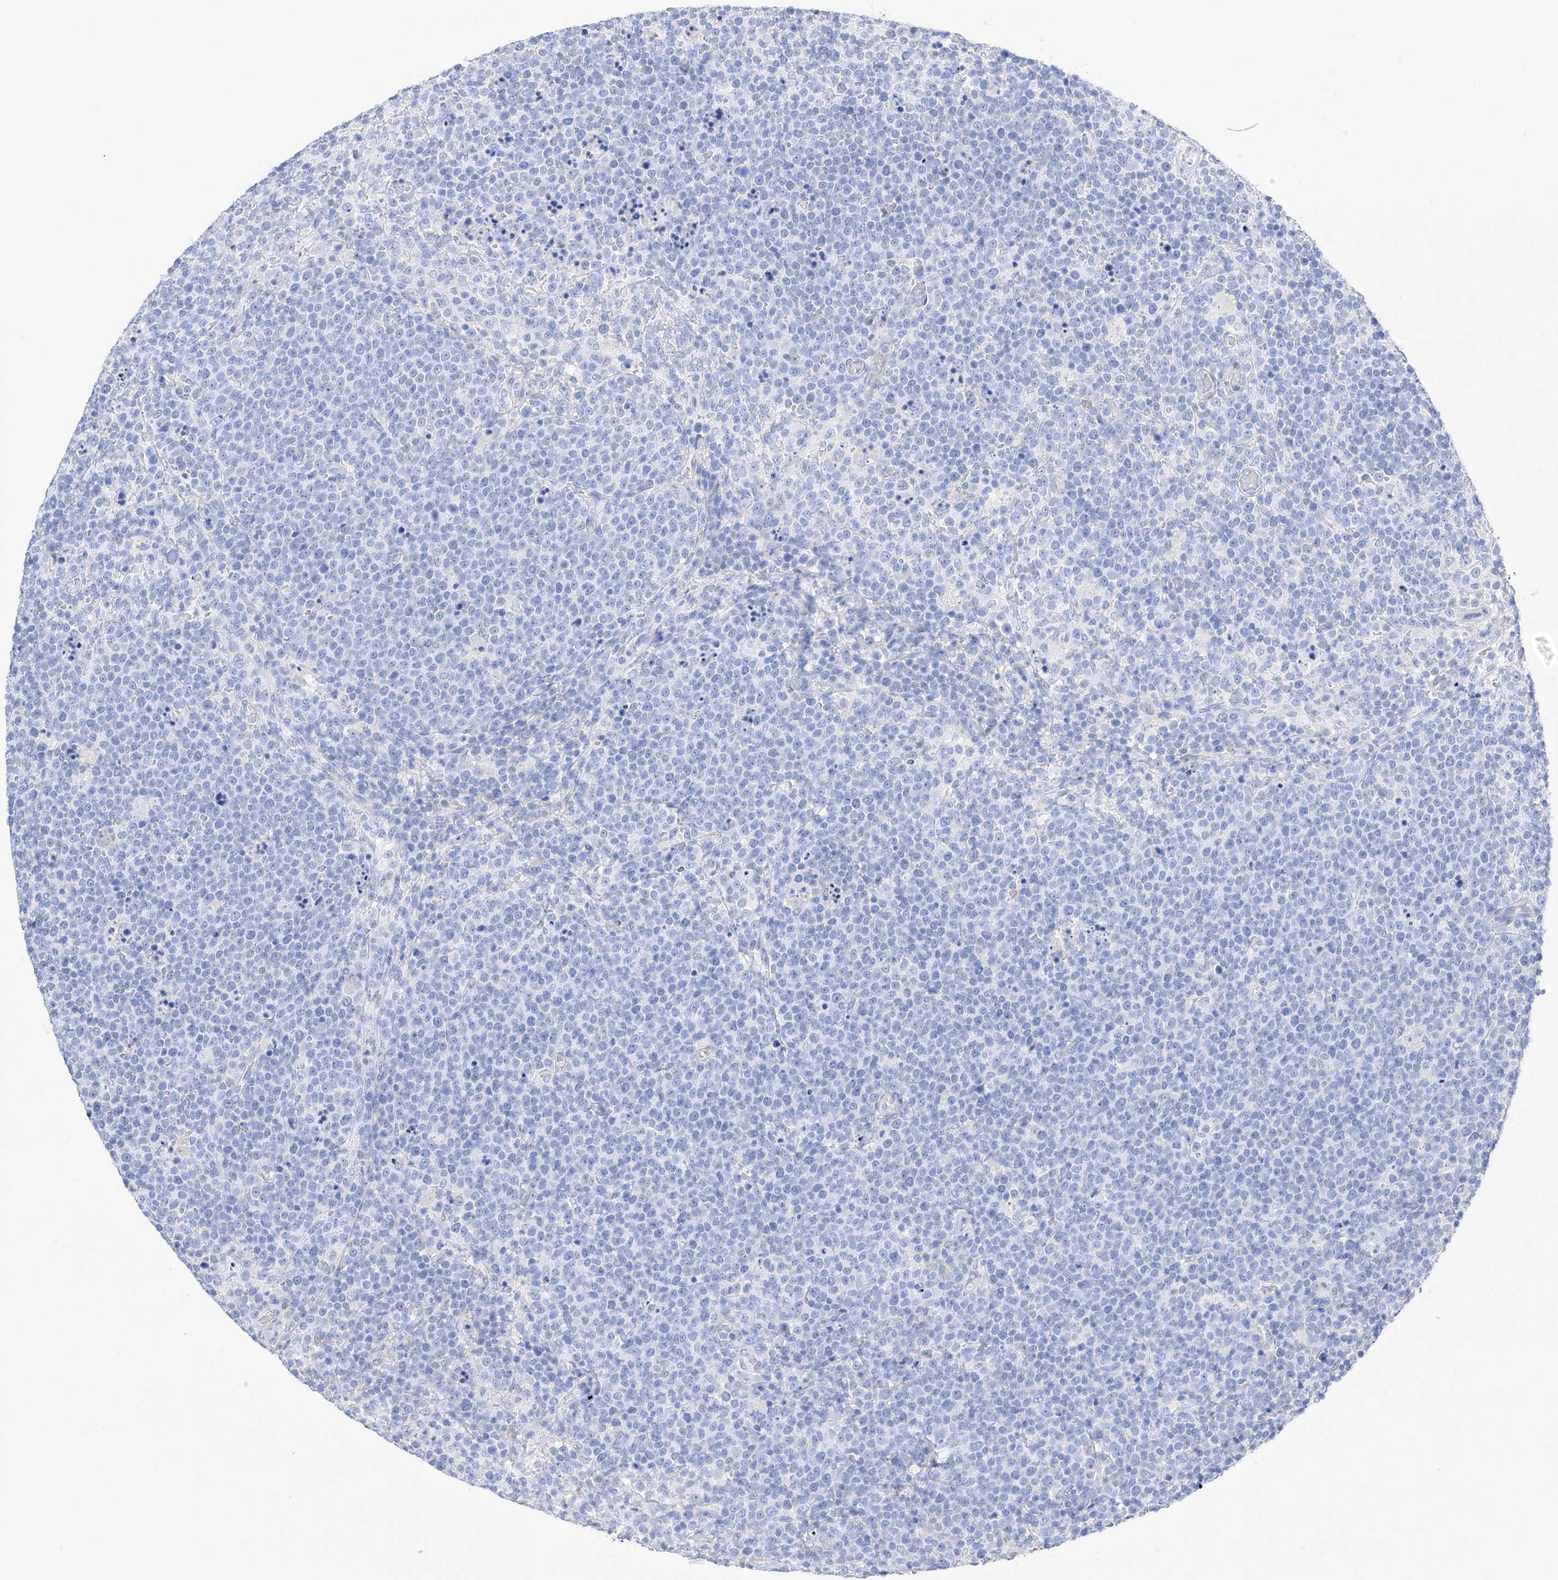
{"staining": {"intensity": "negative", "quantity": "none", "location": "none"}, "tissue": "lymphoma", "cell_type": "Tumor cells", "image_type": "cancer", "snomed": [{"axis": "morphology", "description": "Malignant lymphoma, non-Hodgkin's type, High grade"}, {"axis": "topography", "description": "Lymph node"}], "caption": "Immunohistochemistry of human high-grade malignant lymphoma, non-Hodgkin's type shows no staining in tumor cells.", "gene": "TRPC7", "patient": {"sex": "male", "age": 61}}